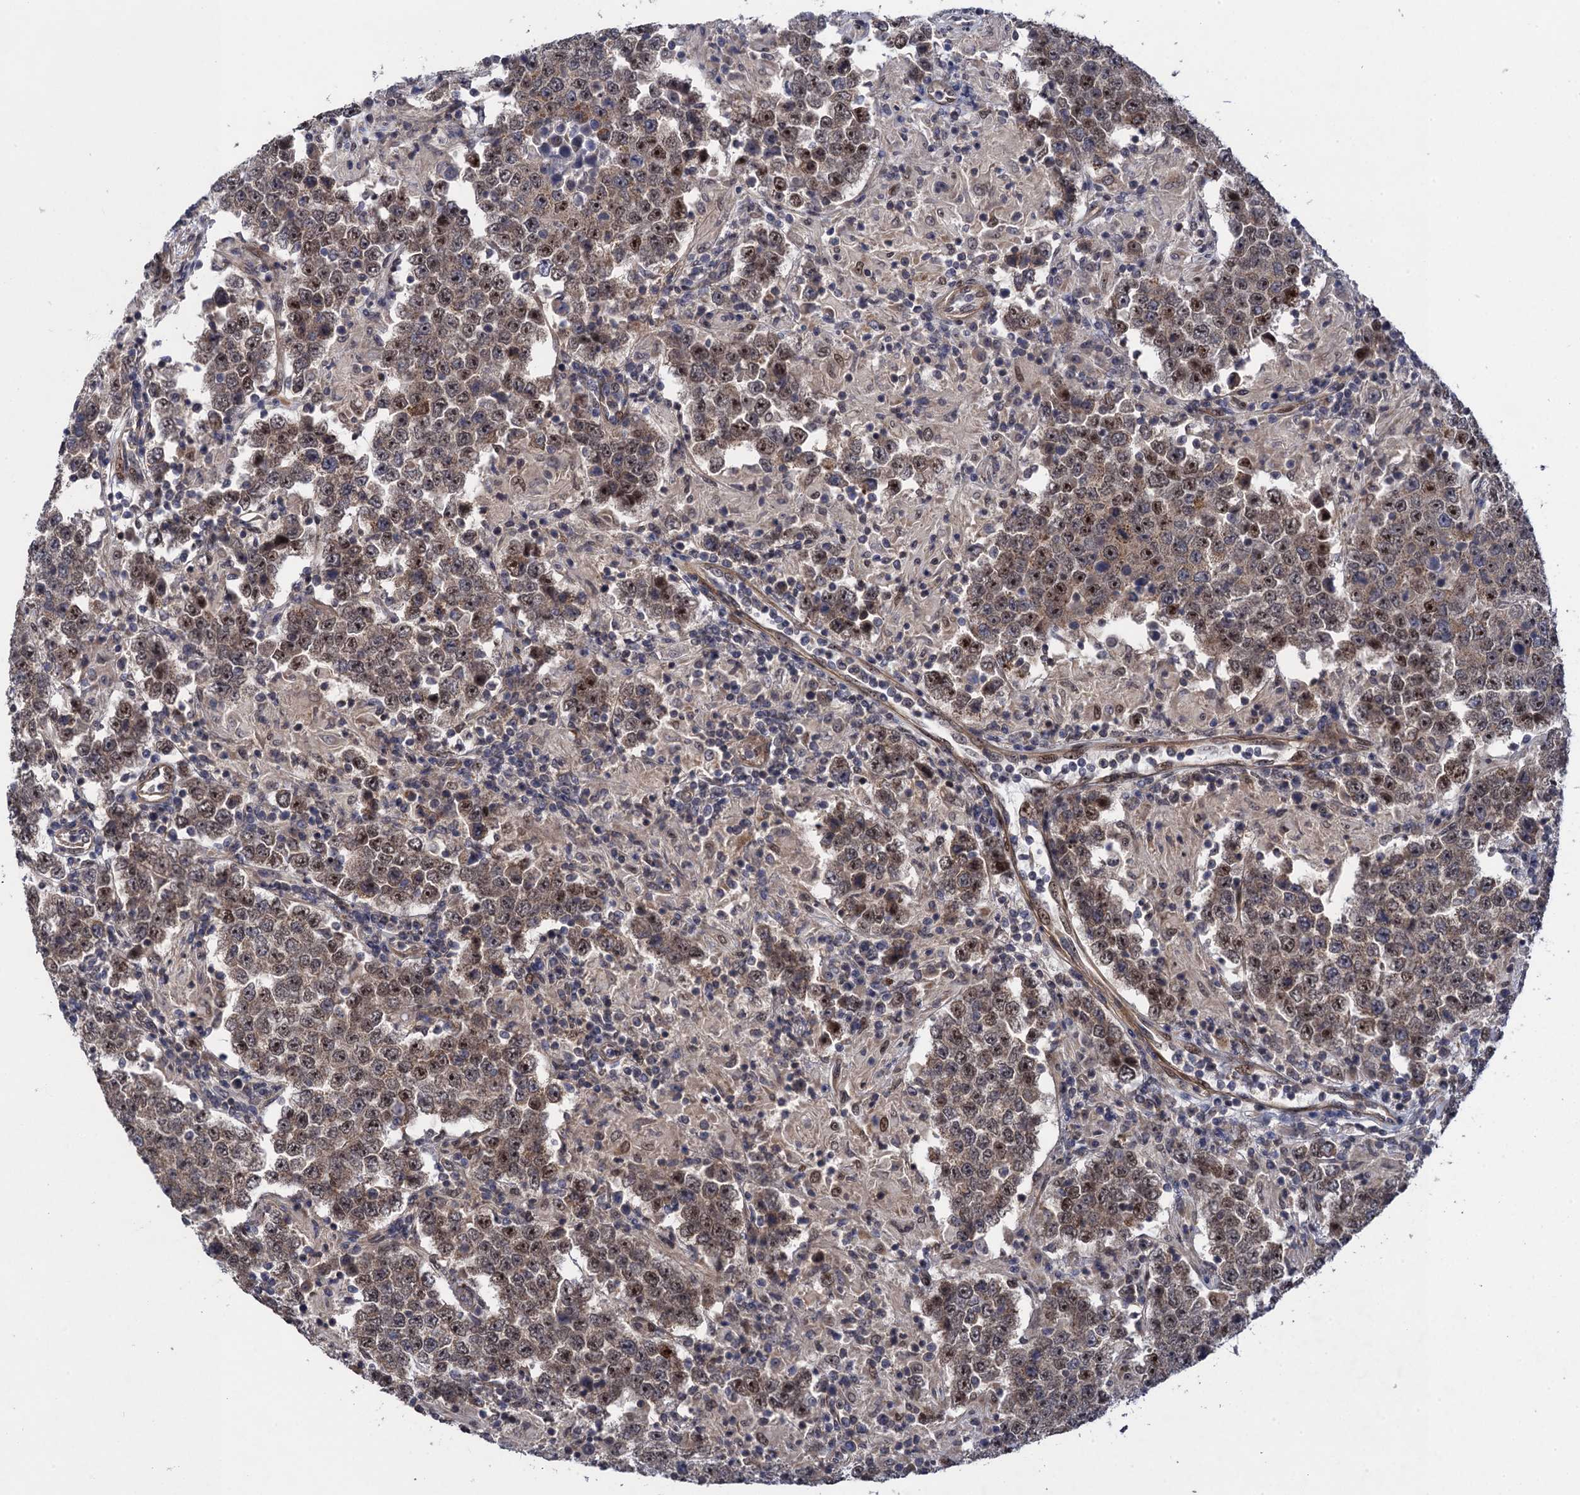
{"staining": {"intensity": "moderate", "quantity": "25%-75%", "location": "nuclear"}, "tissue": "testis cancer", "cell_type": "Tumor cells", "image_type": "cancer", "snomed": [{"axis": "morphology", "description": "Normal tissue, NOS"}, {"axis": "morphology", "description": "Urothelial carcinoma, High grade"}, {"axis": "morphology", "description": "Seminoma, NOS"}, {"axis": "morphology", "description": "Carcinoma, Embryonal, NOS"}, {"axis": "topography", "description": "Urinary bladder"}, {"axis": "topography", "description": "Testis"}], "caption": "Protein expression analysis of human testis high-grade urothelial carcinoma reveals moderate nuclear positivity in about 25%-75% of tumor cells.", "gene": "ZAR1L", "patient": {"sex": "male", "age": 41}}